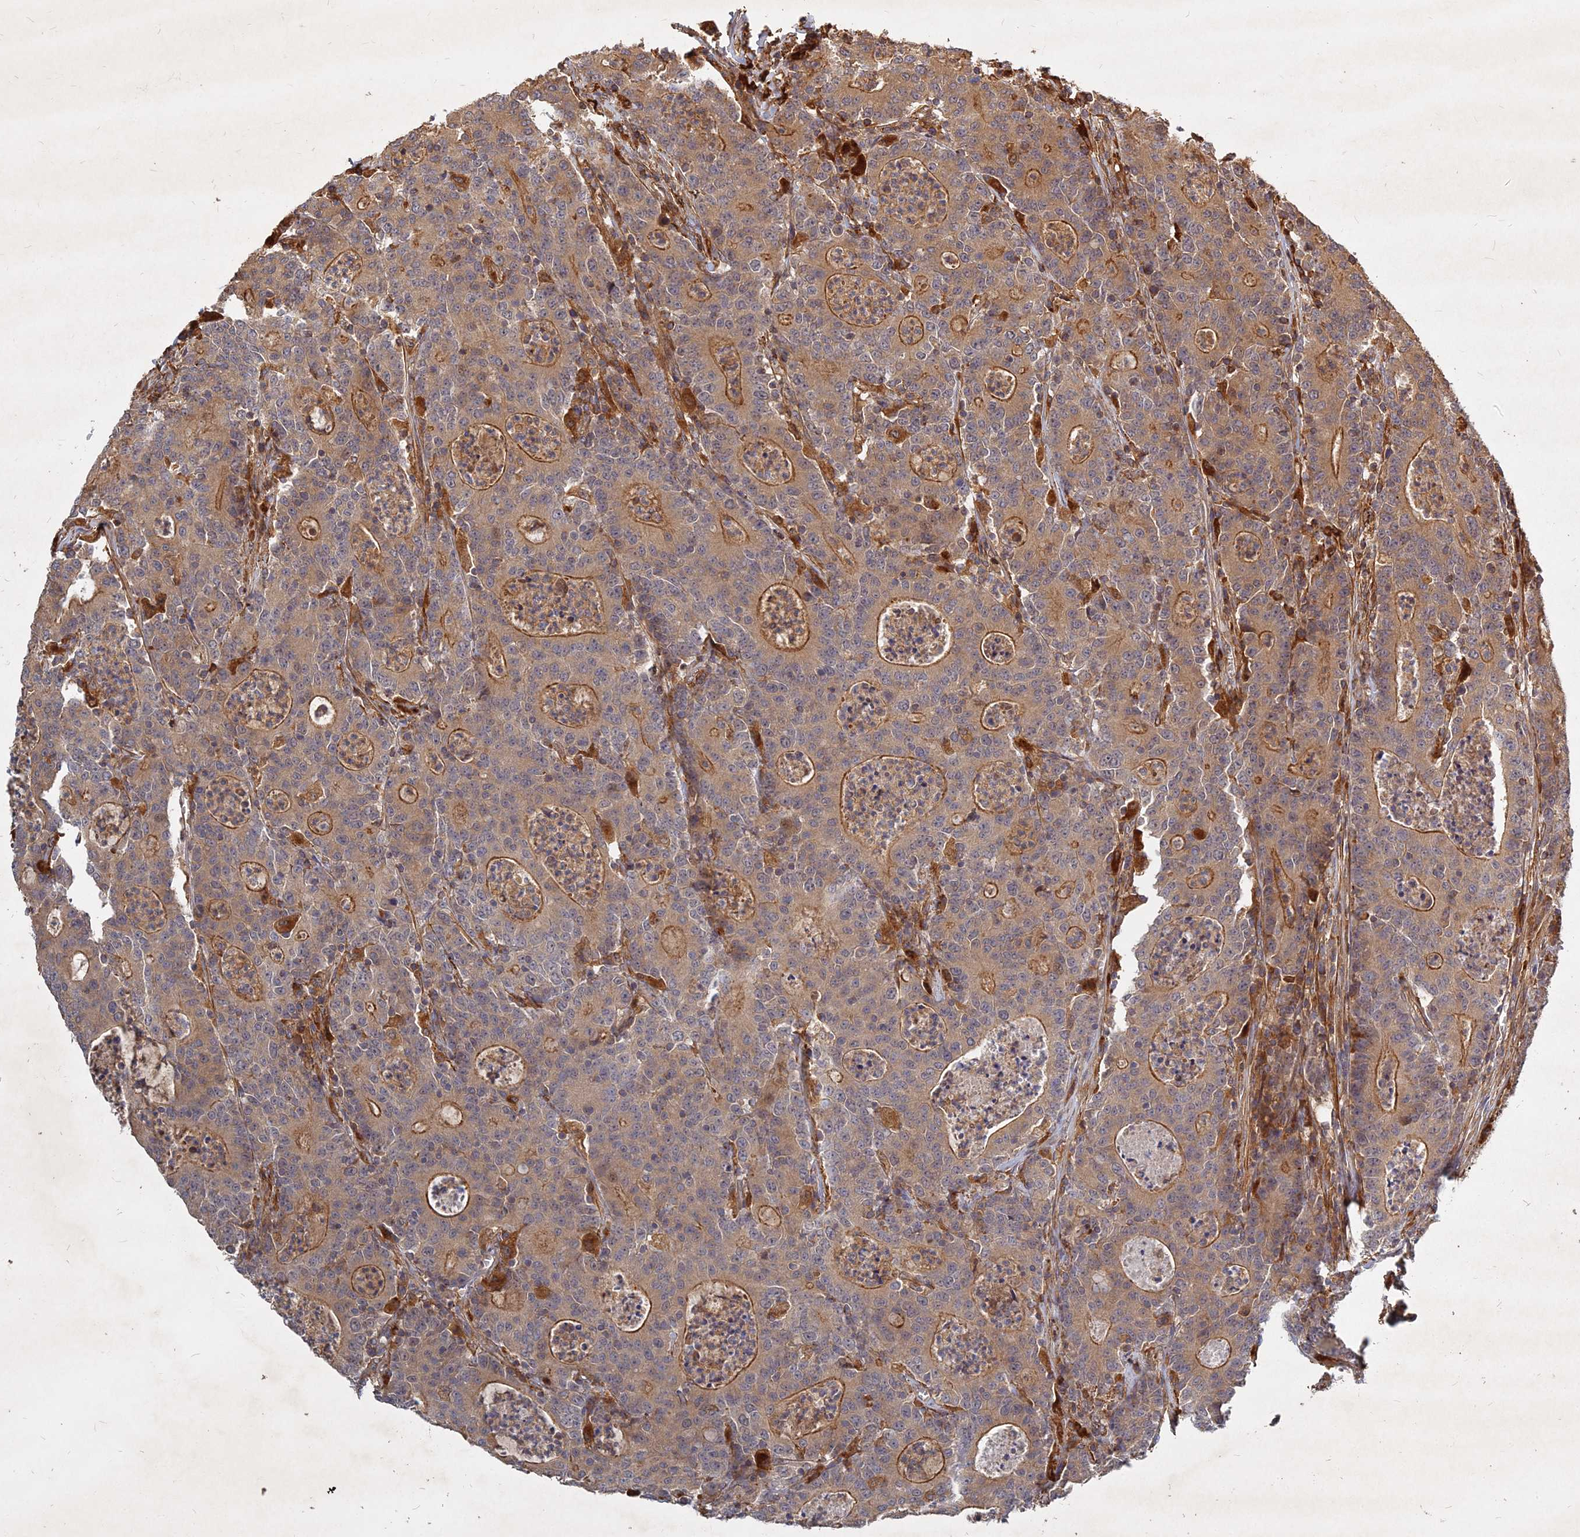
{"staining": {"intensity": "moderate", "quantity": ">75%", "location": "cytoplasmic/membranous"}, "tissue": "colorectal cancer", "cell_type": "Tumor cells", "image_type": "cancer", "snomed": [{"axis": "morphology", "description": "Adenocarcinoma, NOS"}, {"axis": "topography", "description": "Colon"}], "caption": "This is an image of IHC staining of colorectal cancer, which shows moderate staining in the cytoplasmic/membranous of tumor cells.", "gene": "UBE2W", "patient": {"sex": "male", "age": 83}}